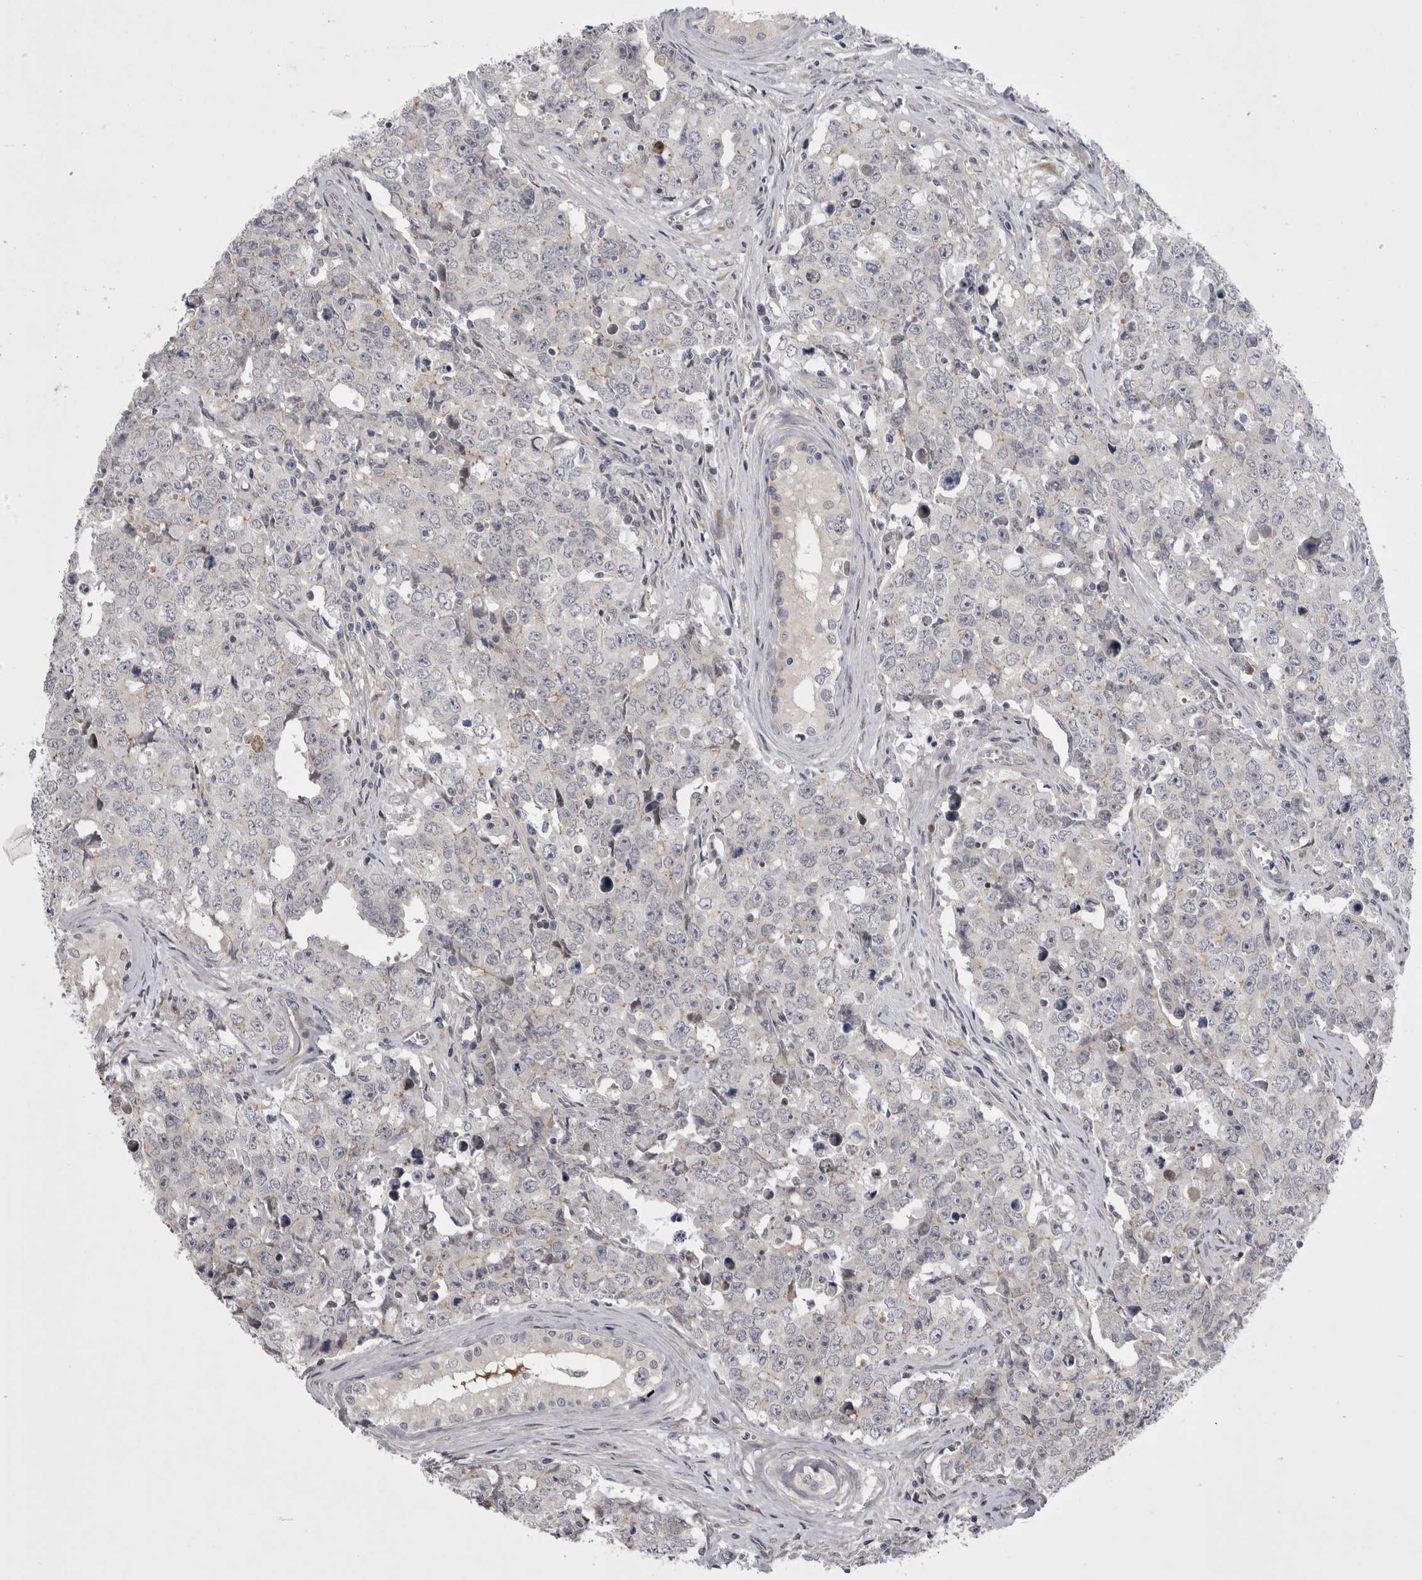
{"staining": {"intensity": "negative", "quantity": "none", "location": "none"}, "tissue": "testis cancer", "cell_type": "Tumor cells", "image_type": "cancer", "snomed": [{"axis": "morphology", "description": "Carcinoma, Embryonal, NOS"}, {"axis": "topography", "description": "Testis"}], "caption": "An image of embryonal carcinoma (testis) stained for a protein exhibits no brown staining in tumor cells. (DAB immunohistochemistry (IHC) visualized using brightfield microscopy, high magnification).", "gene": "NENF", "patient": {"sex": "male", "age": 28}}